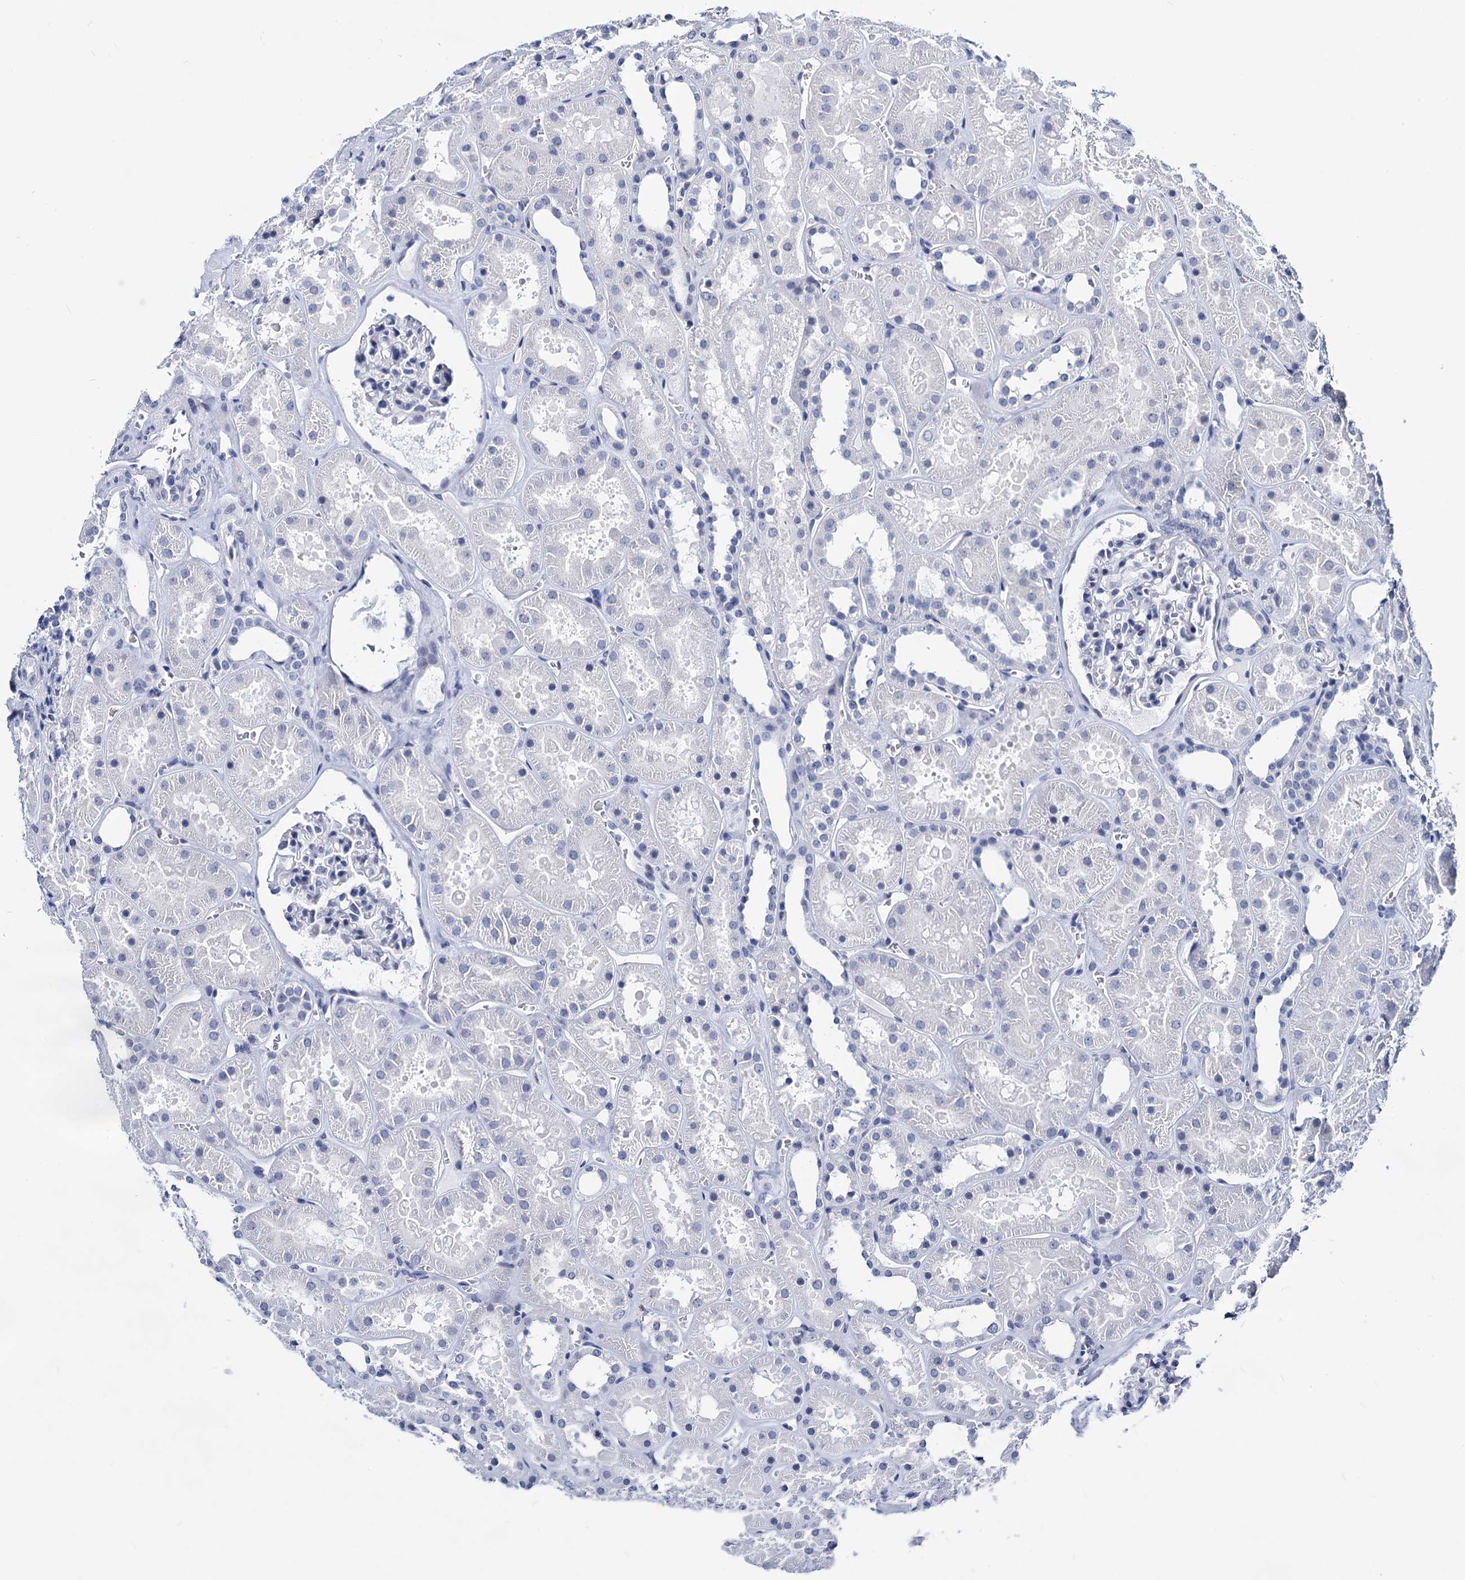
{"staining": {"intensity": "negative", "quantity": "none", "location": "none"}, "tissue": "kidney", "cell_type": "Cells in glomeruli", "image_type": "normal", "snomed": [{"axis": "morphology", "description": "Normal tissue, NOS"}, {"axis": "topography", "description": "Kidney"}], "caption": "Immunohistochemistry (IHC) of normal kidney exhibits no positivity in cells in glomeruli.", "gene": "MAGEA4", "patient": {"sex": "female", "age": 41}}